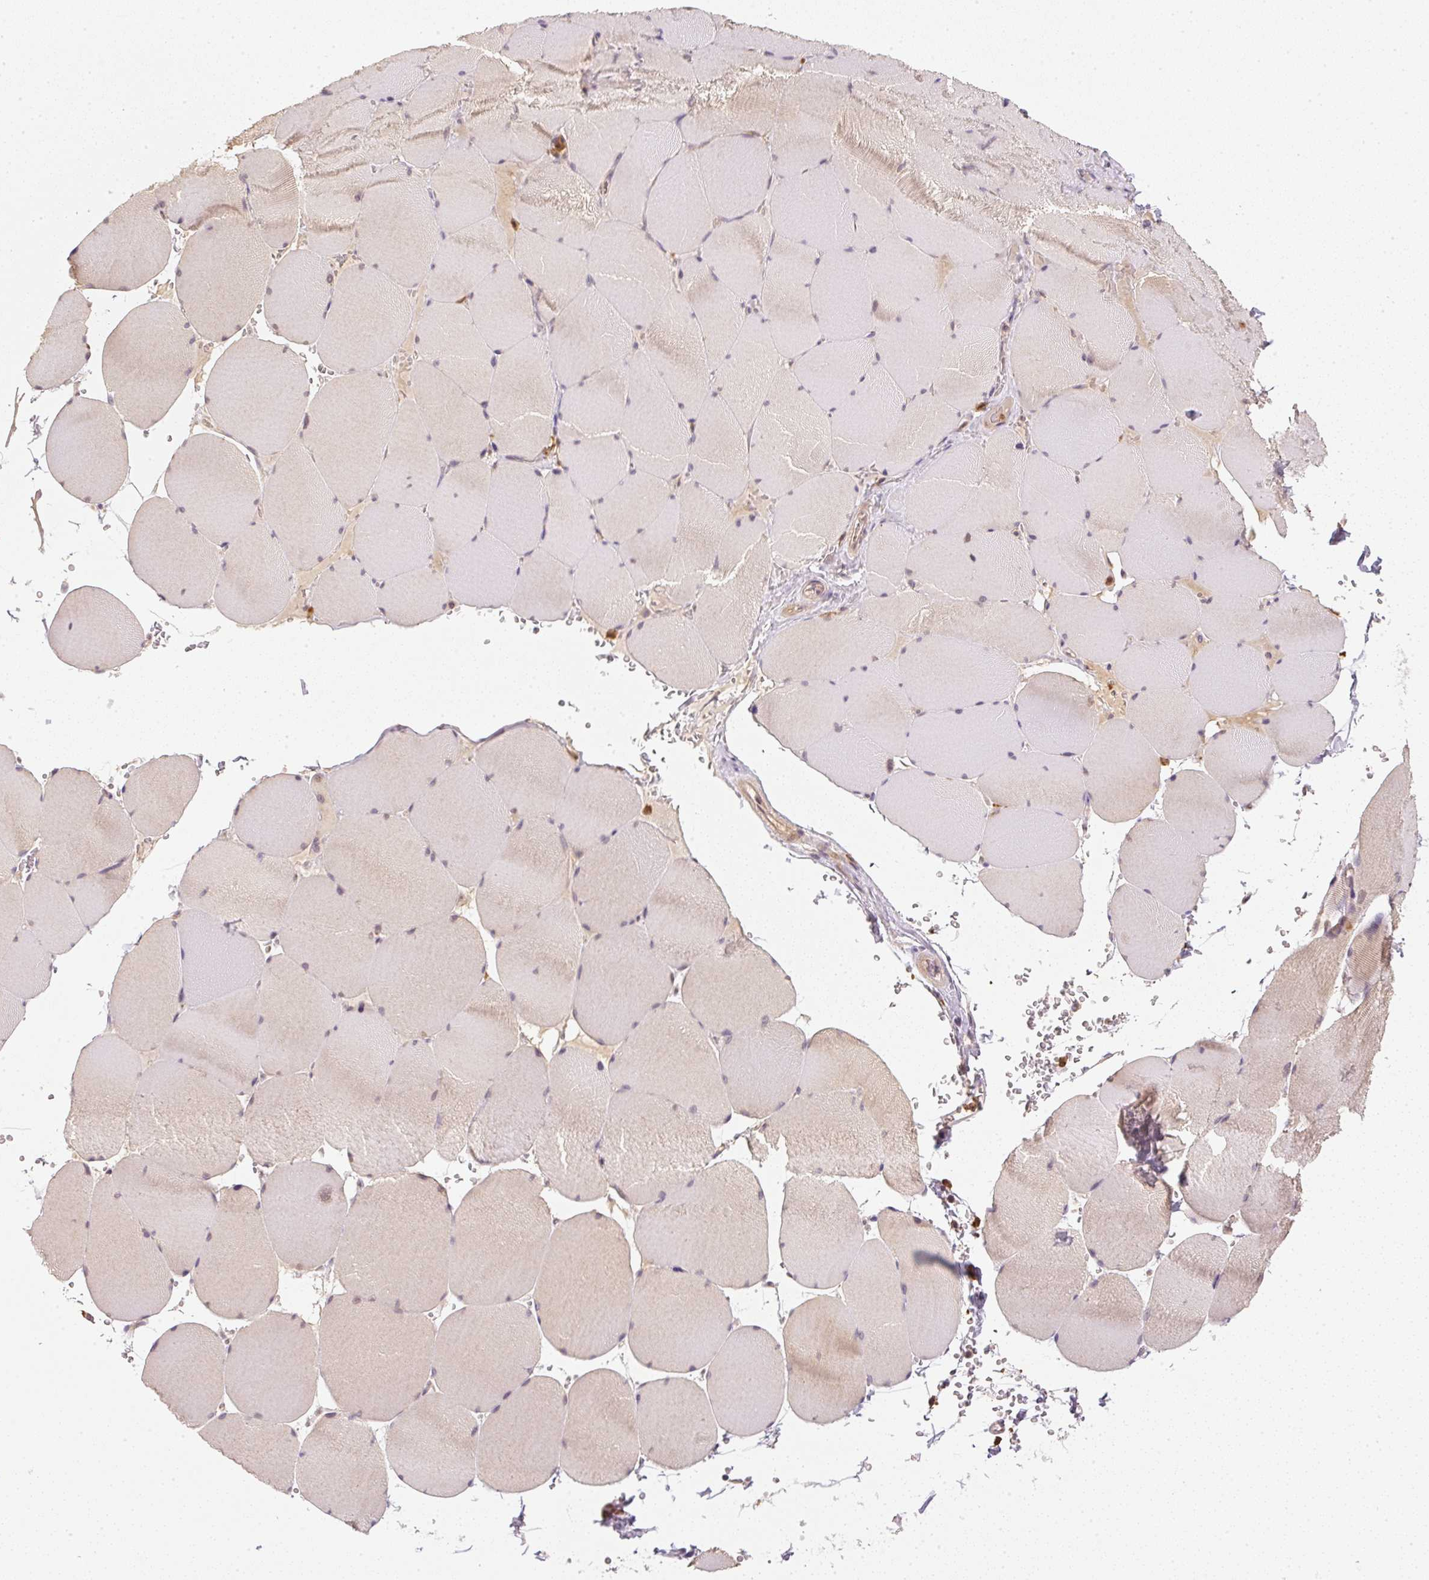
{"staining": {"intensity": "moderate", "quantity": "25%-75%", "location": "cytoplasmic/membranous"}, "tissue": "skeletal muscle", "cell_type": "Myocytes", "image_type": "normal", "snomed": [{"axis": "morphology", "description": "Normal tissue, NOS"}, {"axis": "topography", "description": "Skeletal muscle"}, {"axis": "topography", "description": "Head-Neck"}], "caption": "Unremarkable skeletal muscle reveals moderate cytoplasmic/membranous staining in about 25%-75% of myocytes.", "gene": "CTTNBP2", "patient": {"sex": "male", "age": 66}}